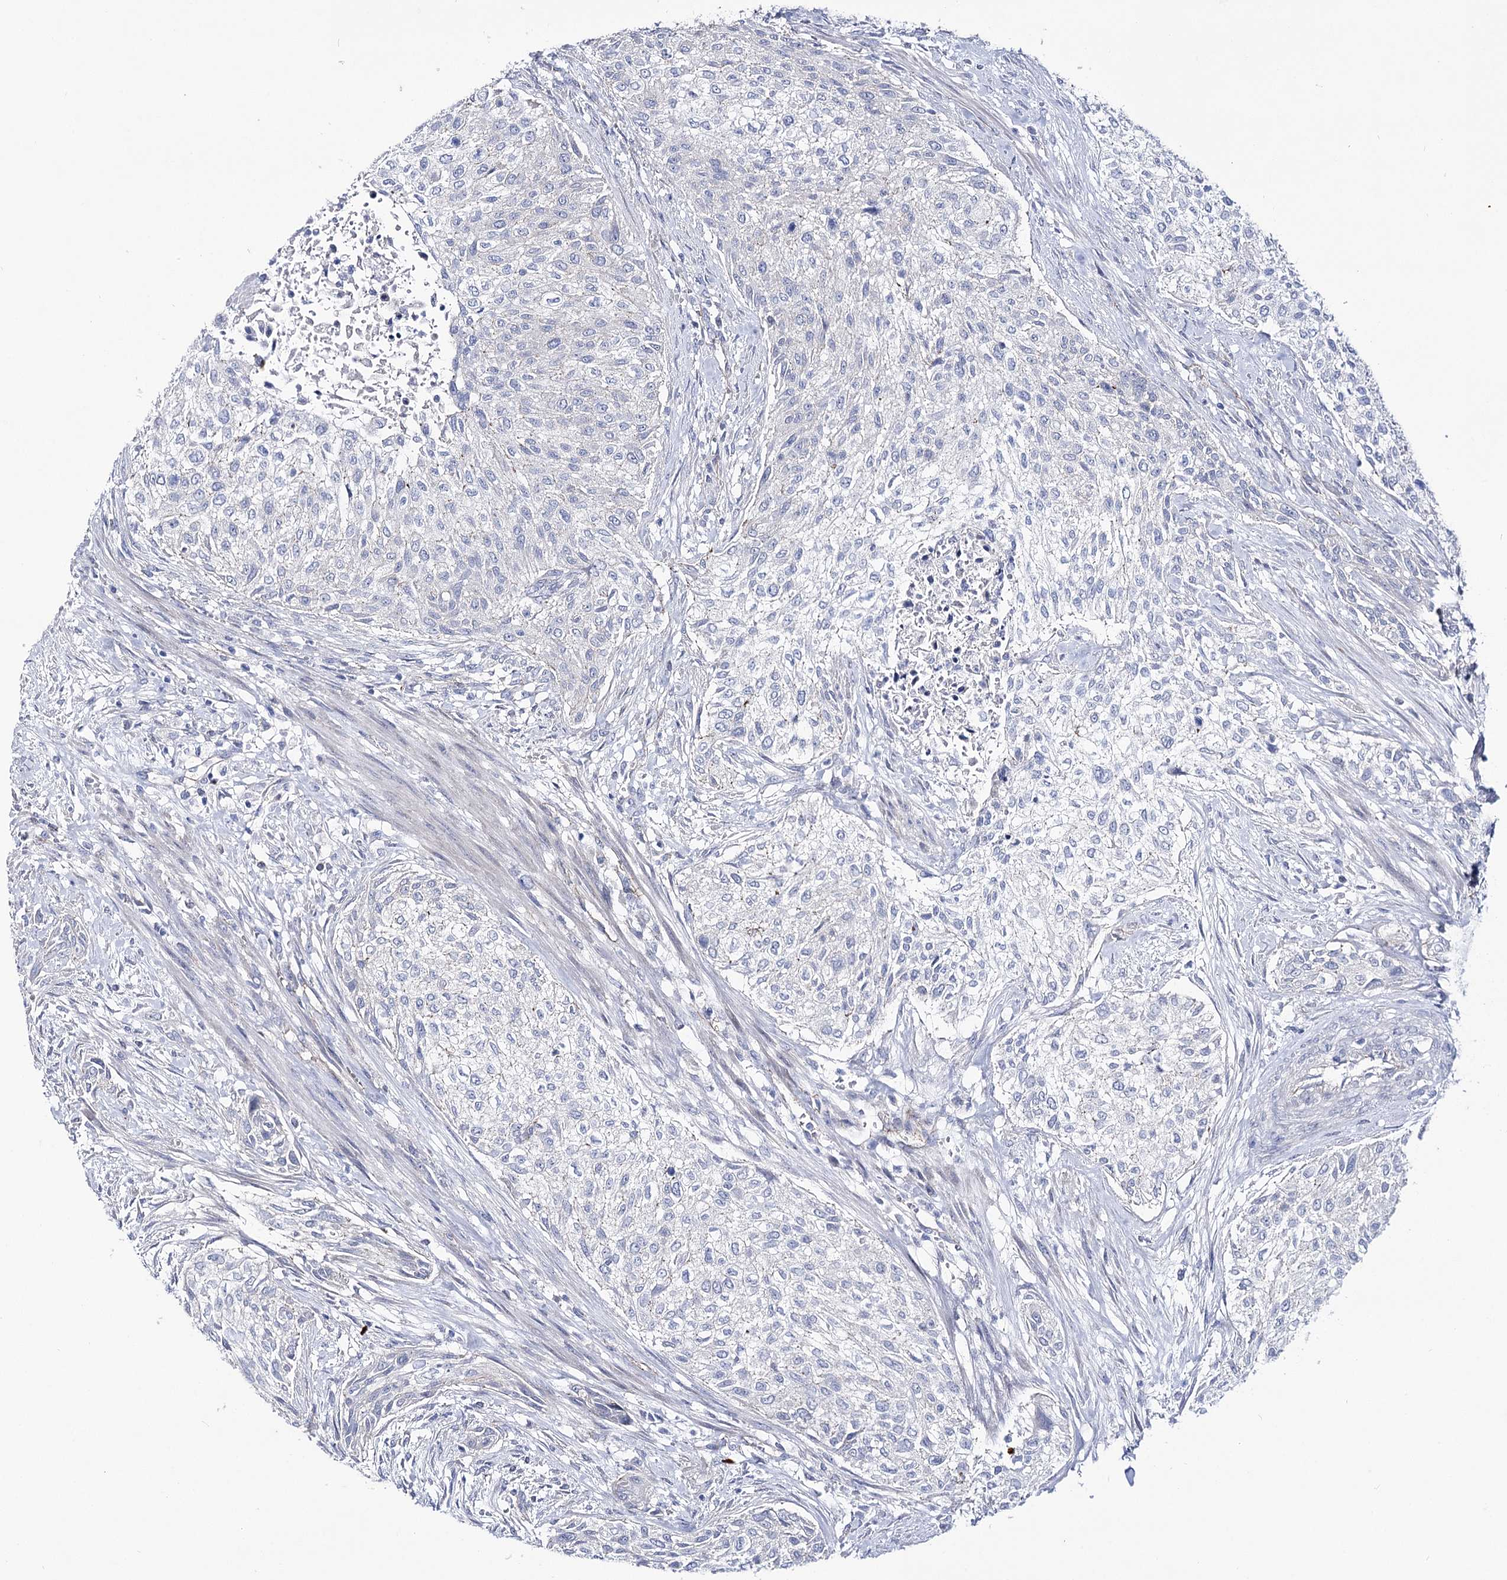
{"staining": {"intensity": "negative", "quantity": "none", "location": "none"}, "tissue": "urothelial cancer", "cell_type": "Tumor cells", "image_type": "cancer", "snomed": [{"axis": "morphology", "description": "Normal tissue, NOS"}, {"axis": "morphology", "description": "Urothelial carcinoma, NOS"}, {"axis": "topography", "description": "Urinary bladder"}, {"axis": "topography", "description": "Peripheral nerve tissue"}], "caption": "Protein analysis of transitional cell carcinoma demonstrates no significant positivity in tumor cells.", "gene": "NRAP", "patient": {"sex": "male", "age": 35}}